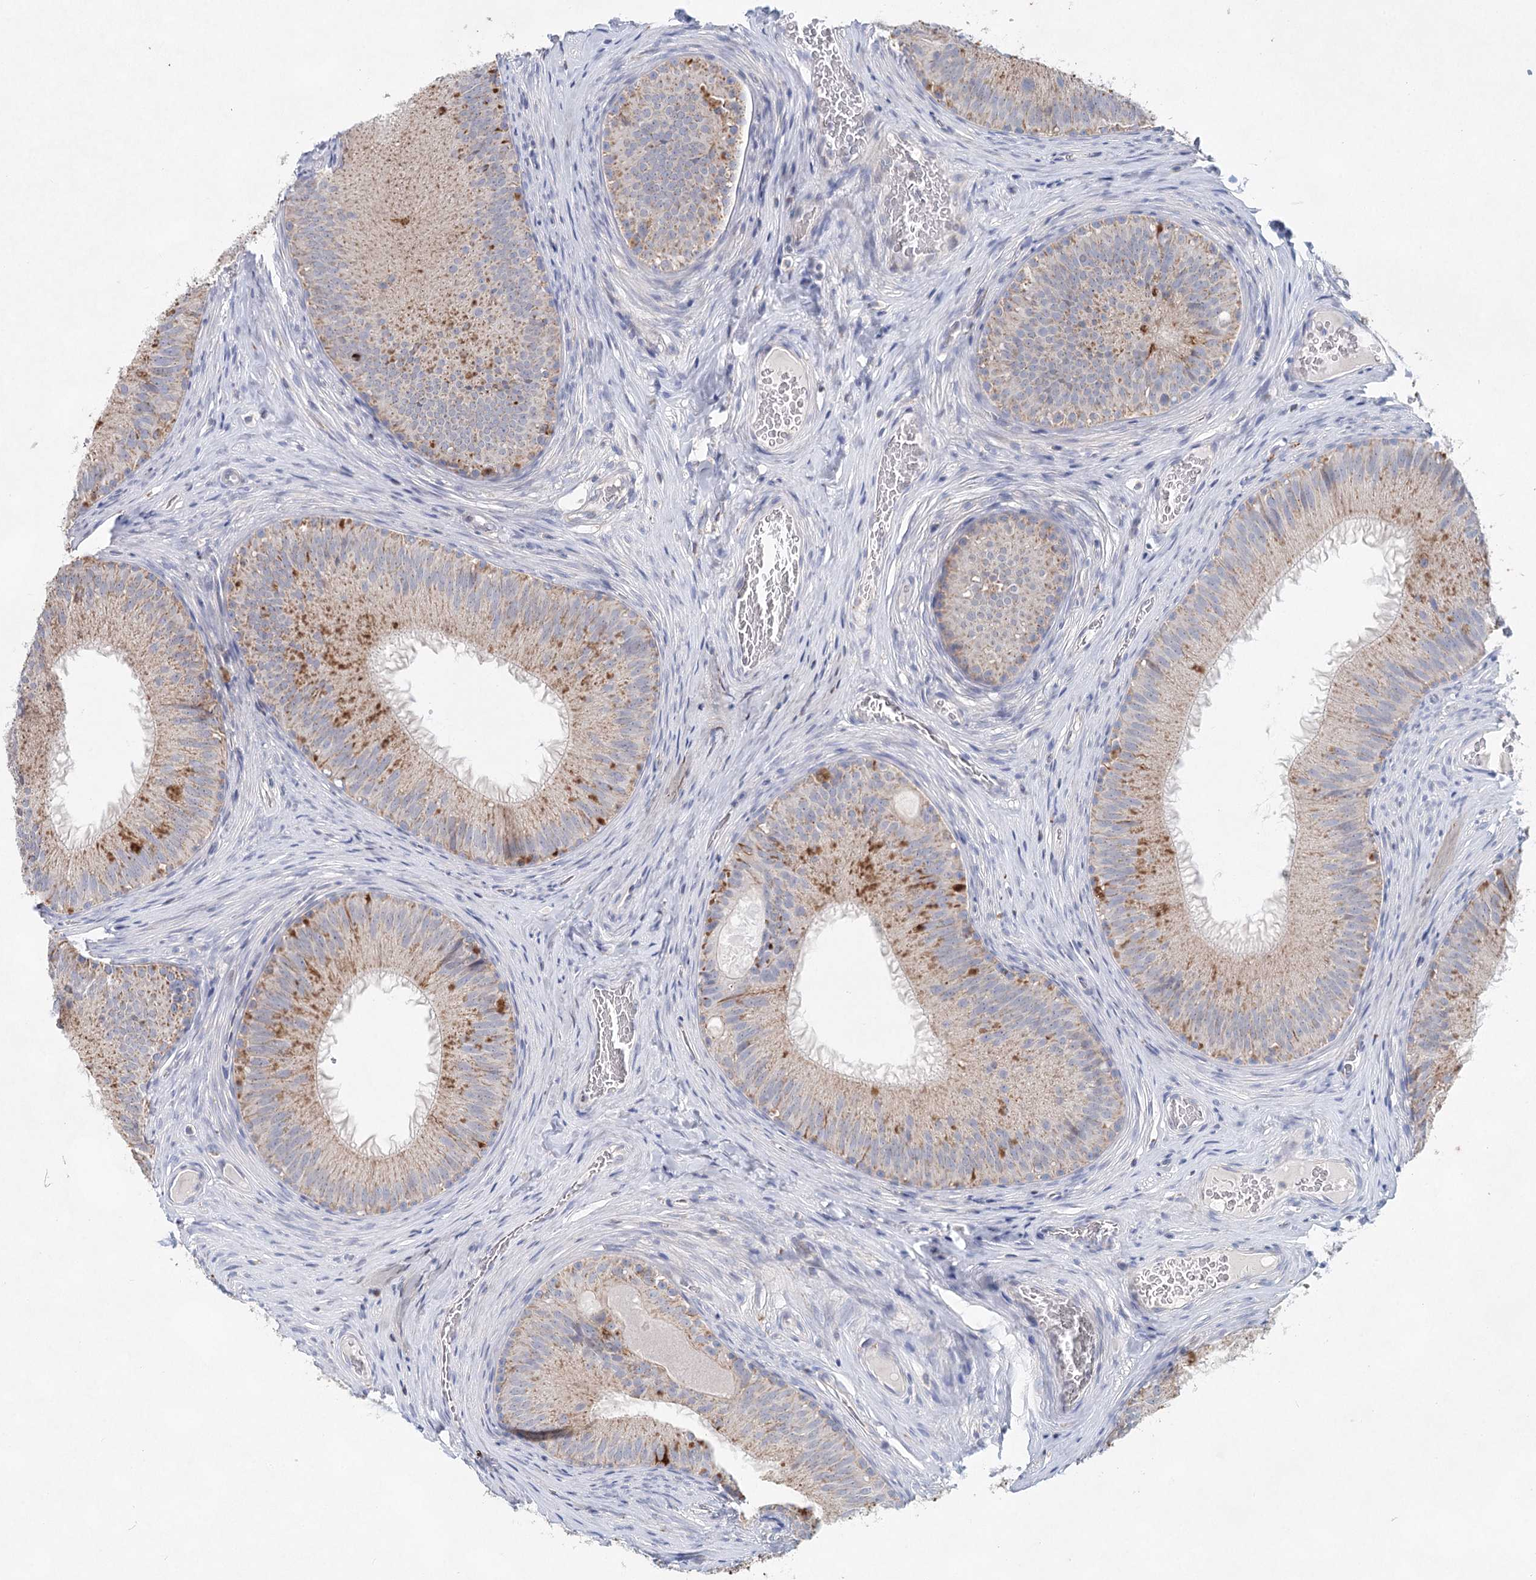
{"staining": {"intensity": "moderate", "quantity": "<25%", "location": "cytoplasmic/membranous"}, "tissue": "epididymis", "cell_type": "Glandular cells", "image_type": "normal", "snomed": [{"axis": "morphology", "description": "Normal tissue, NOS"}, {"axis": "topography", "description": "Epididymis"}], "caption": "Immunohistochemistry (IHC) (DAB (3,3'-diaminobenzidine)) staining of normal epididymis demonstrates moderate cytoplasmic/membranous protein expression in approximately <25% of glandular cells. (DAB (3,3'-diaminobenzidine) IHC with brightfield microscopy, high magnification).", "gene": "XPO6", "patient": {"sex": "male", "age": 34}}